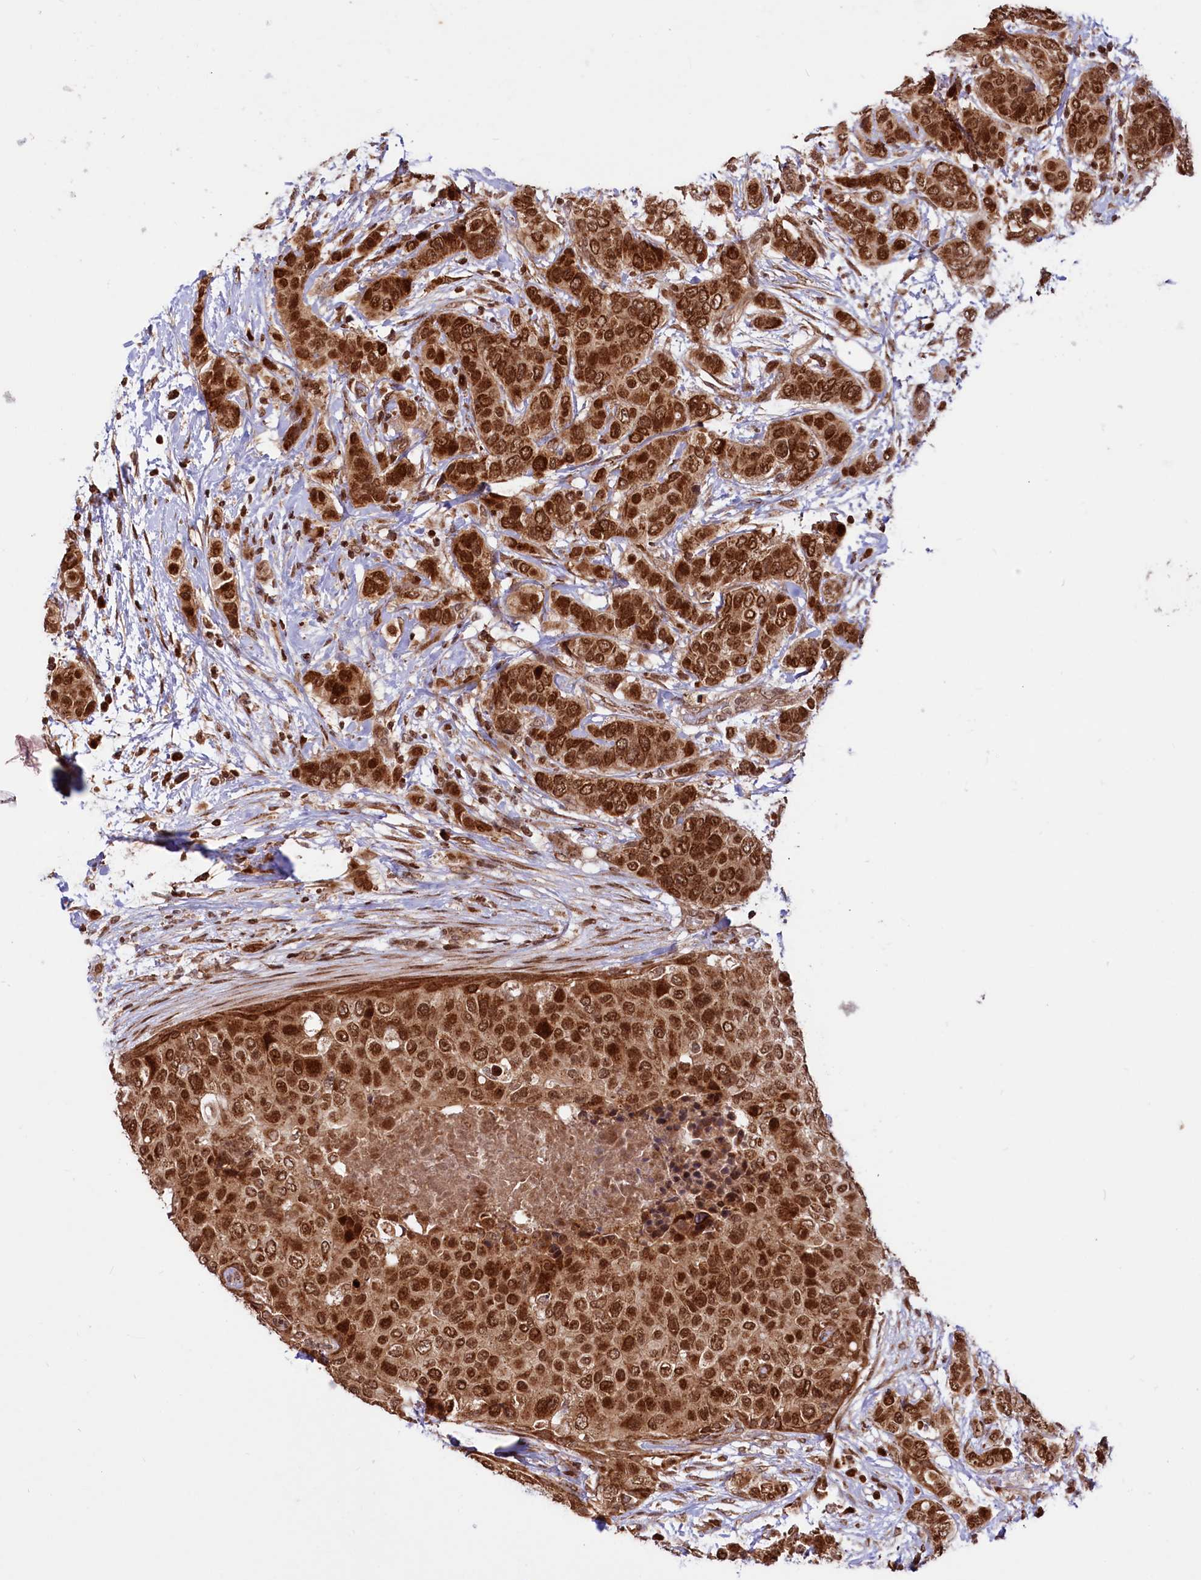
{"staining": {"intensity": "strong", "quantity": ">75%", "location": "cytoplasmic/membranous,nuclear"}, "tissue": "breast cancer", "cell_type": "Tumor cells", "image_type": "cancer", "snomed": [{"axis": "morphology", "description": "Lobular carcinoma"}, {"axis": "topography", "description": "Breast"}], "caption": "Breast lobular carcinoma stained for a protein demonstrates strong cytoplasmic/membranous and nuclear positivity in tumor cells.", "gene": "PHC3", "patient": {"sex": "female", "age": 51}}